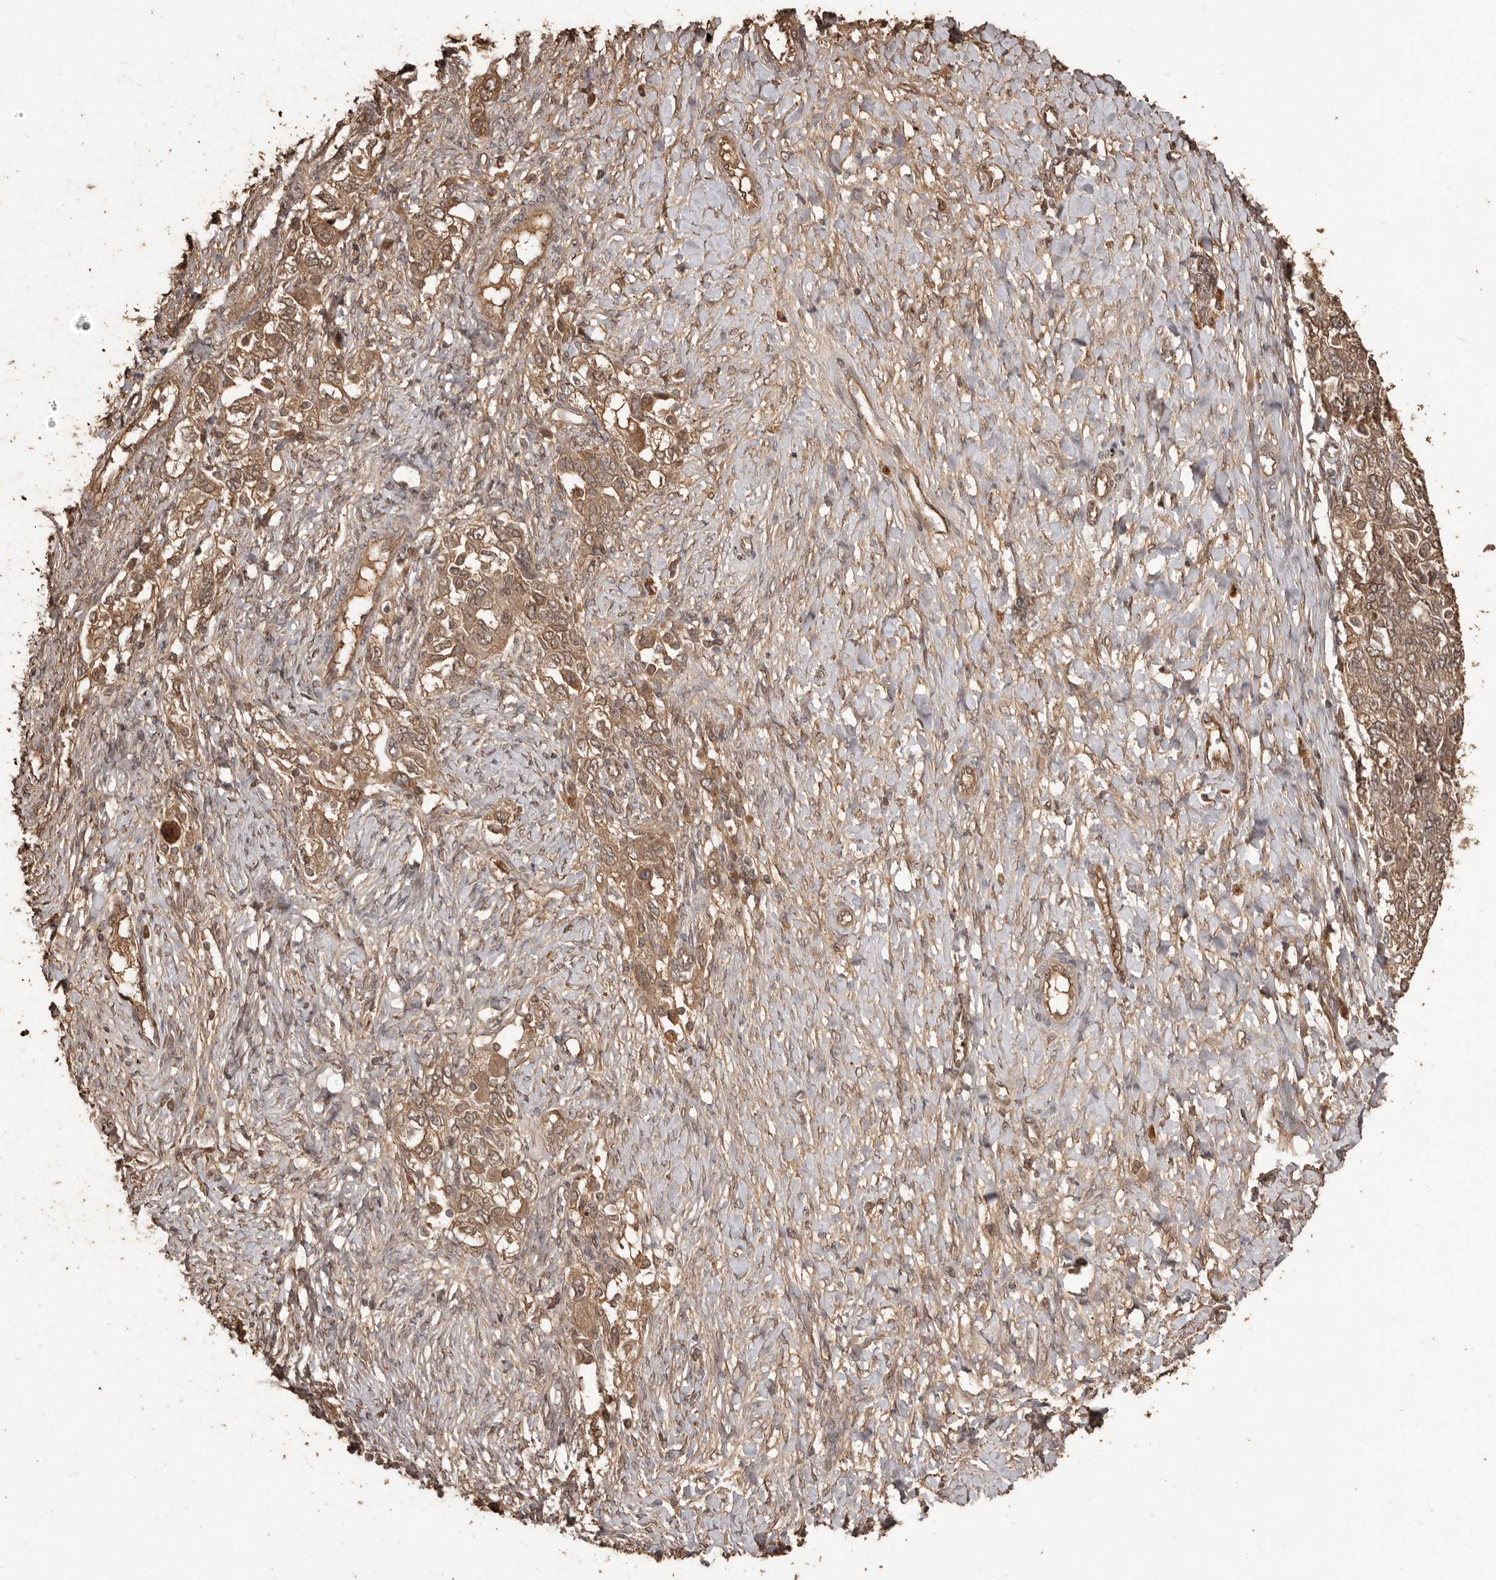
{"staining": {"intensity": "moderate", "quantity": ">75%", "location": "cytoplasmic/membranous,nuclear"}, "tissue": "ovarian cancer", "cell_type": "Tumor cells", "image_type": "cancer", "snomed": [{"axis": "morphology", "description": "Carcinoma, NOS"}, {"axis": "morphology", "description": "Cystadenocarcinoma, serous, NOS"}, {"axis": "topography", "description": "Ovary"}], "caption": "Immunohistochemistry (IHC) (DAB) staining of ovarian cancer (carcinoma) reveals moderate cytoplasmic/membranous and nuclear protein staining in about >75% of tumor cells.", "gene": "NUP43", "patient": {"sex": "female", "age": 69}}